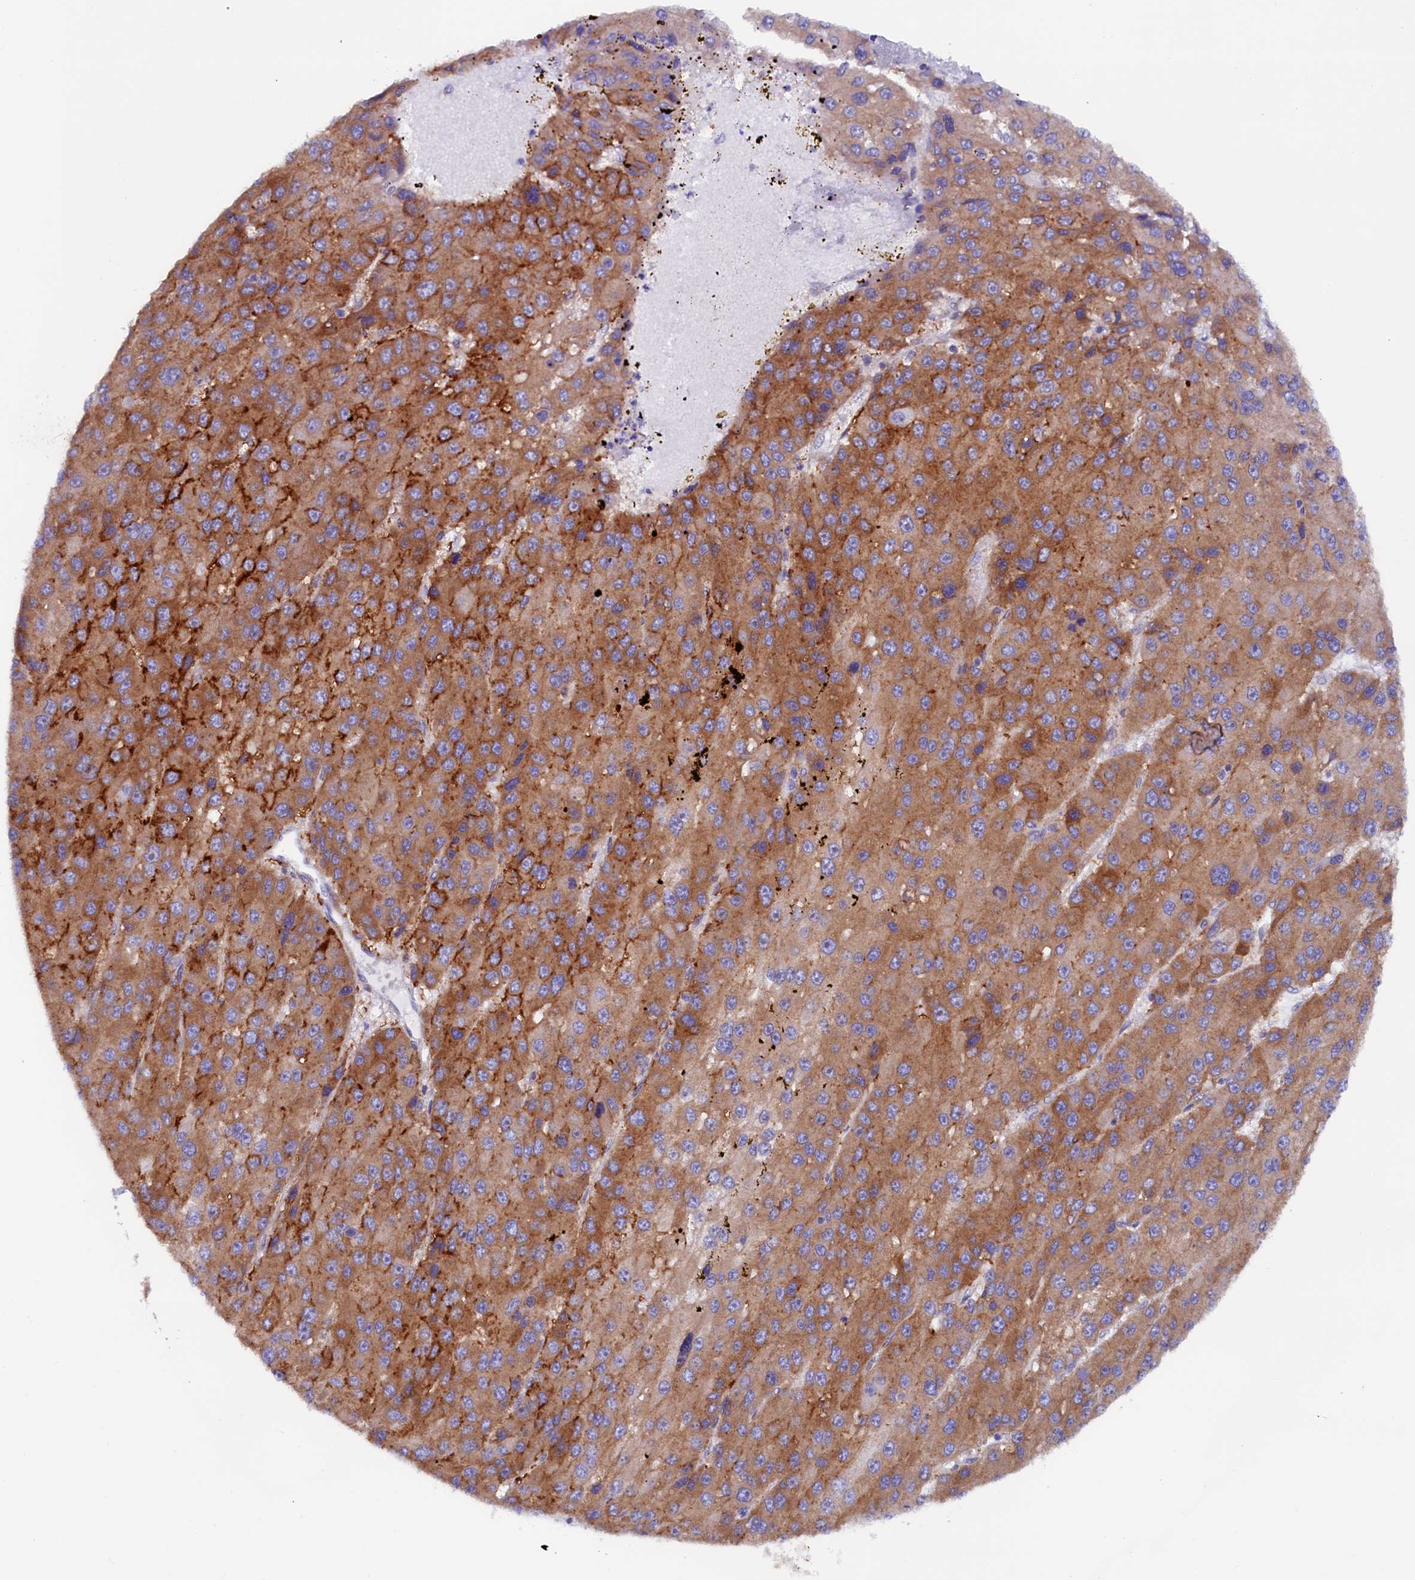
{"staining": {"intensity": "moderate", "quantity": ">75%", "location": "cytoplasmic/membranous"}, "tissue": "liver cancer", "cell_type": "Tumor cells", "image_type": "cancer", "snomed": [{"axis": "morphology", "description": "Carcinoma, Hepatocellular, NOS"}, {"axis": "topography", "description": "Liver"}], "caption": "Protein staining exhibits moderate cytoplasmic/membranous positivity in approximately >75% of tumor cells in hepatocellular carcinoma (liver).", "gene": "PACSIN3", "patient": {"sex": "female", "age": 73}}